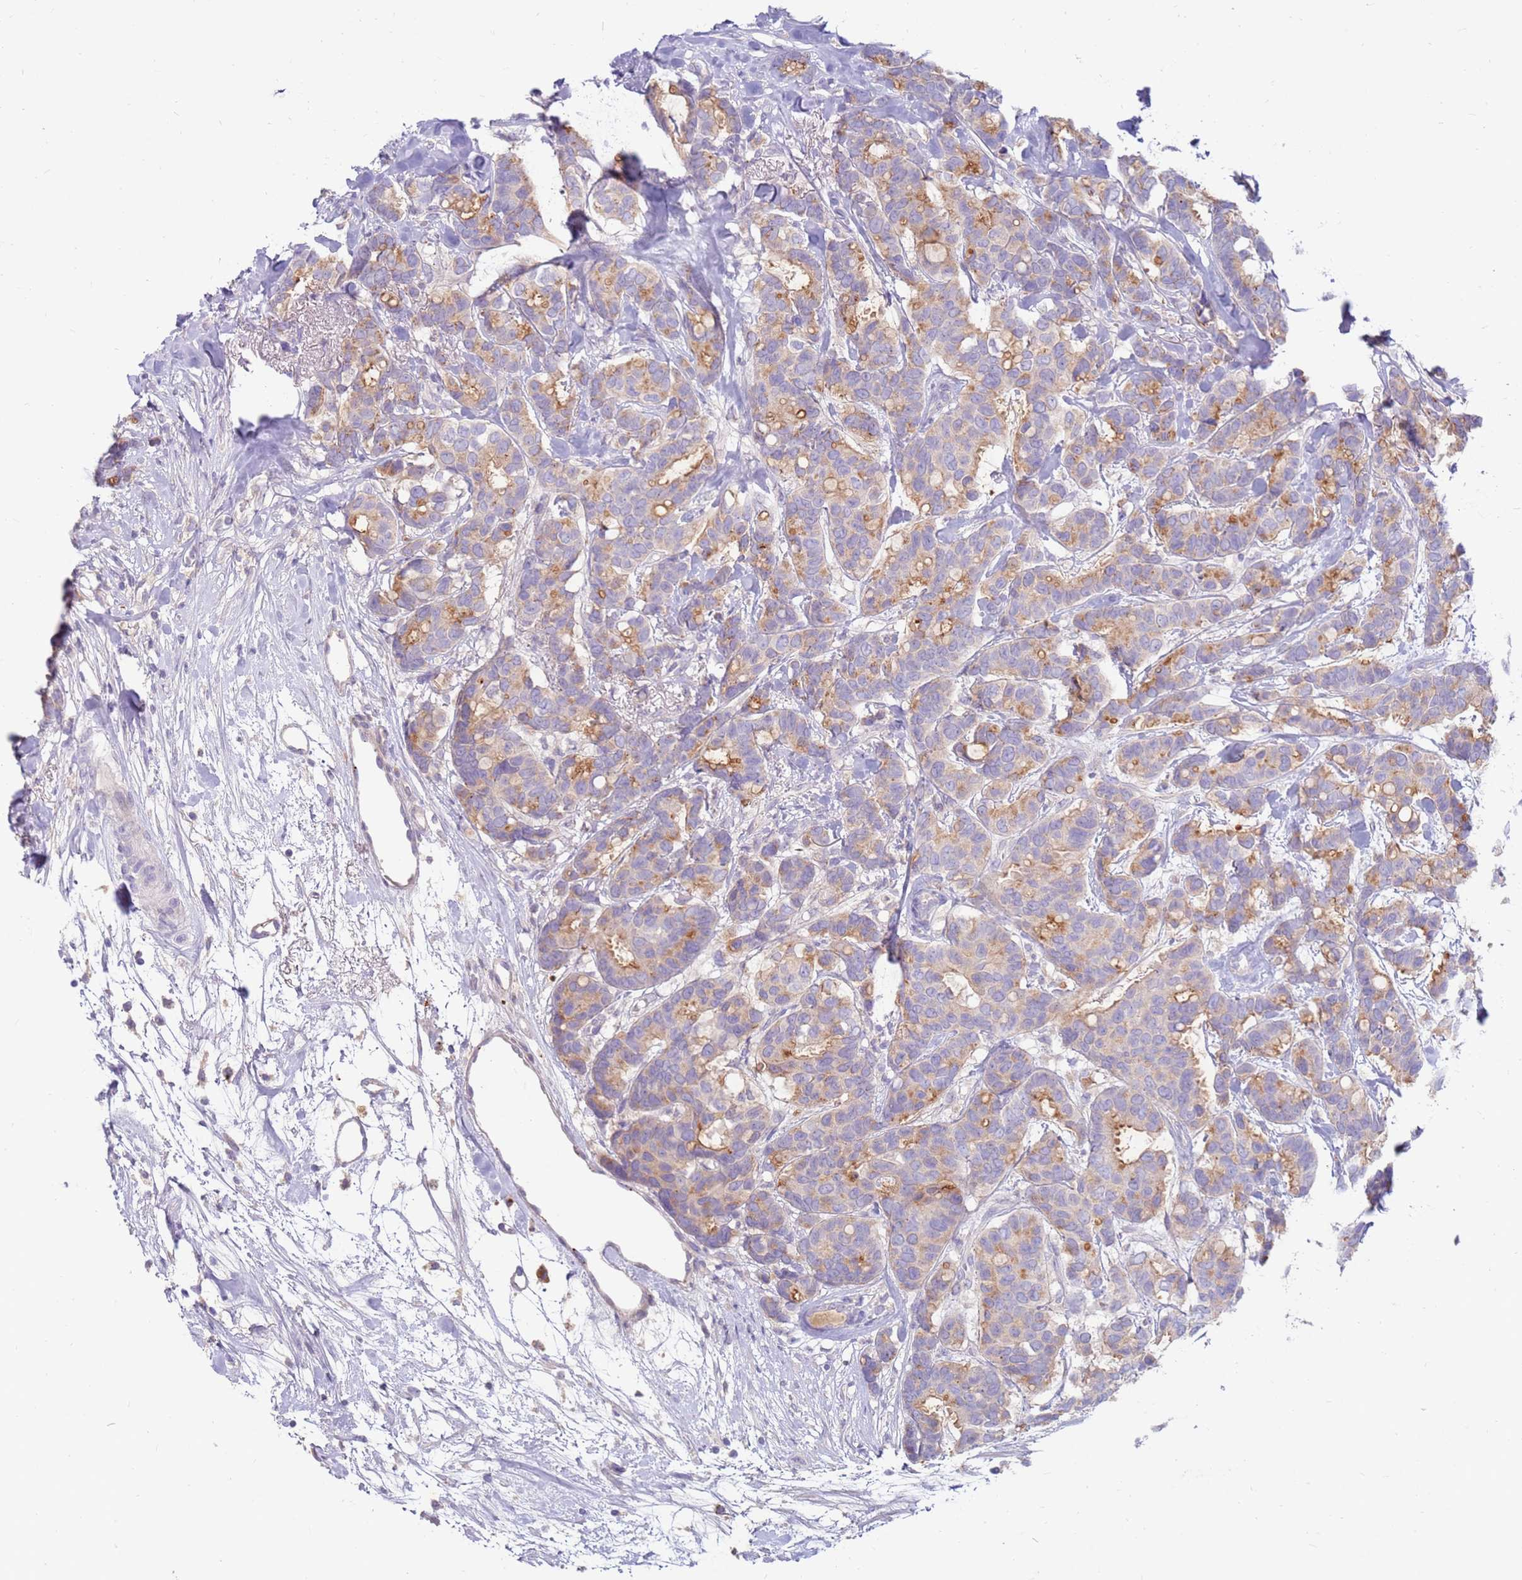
{"staining": {"intensity": "weak", "quantity": "25%-75%", "location": "cytoplasmic/membranous"}, "tissue": "breast cancer", "cell_type": "Tumor cells", "image_type": "cancer", "snomed": [{"axis": "morphology", "description": "Duct carcinoma"}, {"axis": "topography", "description": "Breast"}], "caption": "A brown stain highlights weak cytoplasmic/membranous positivity of a protein in human breast intraductal carcinoma tumor cells. (Stains: DAB in brown, nuclei in blue, Microscopy: brightfield microscopy at high magnification).", "gene": "SLC44A4", "patient": {"sex": "female", "age": 87}}